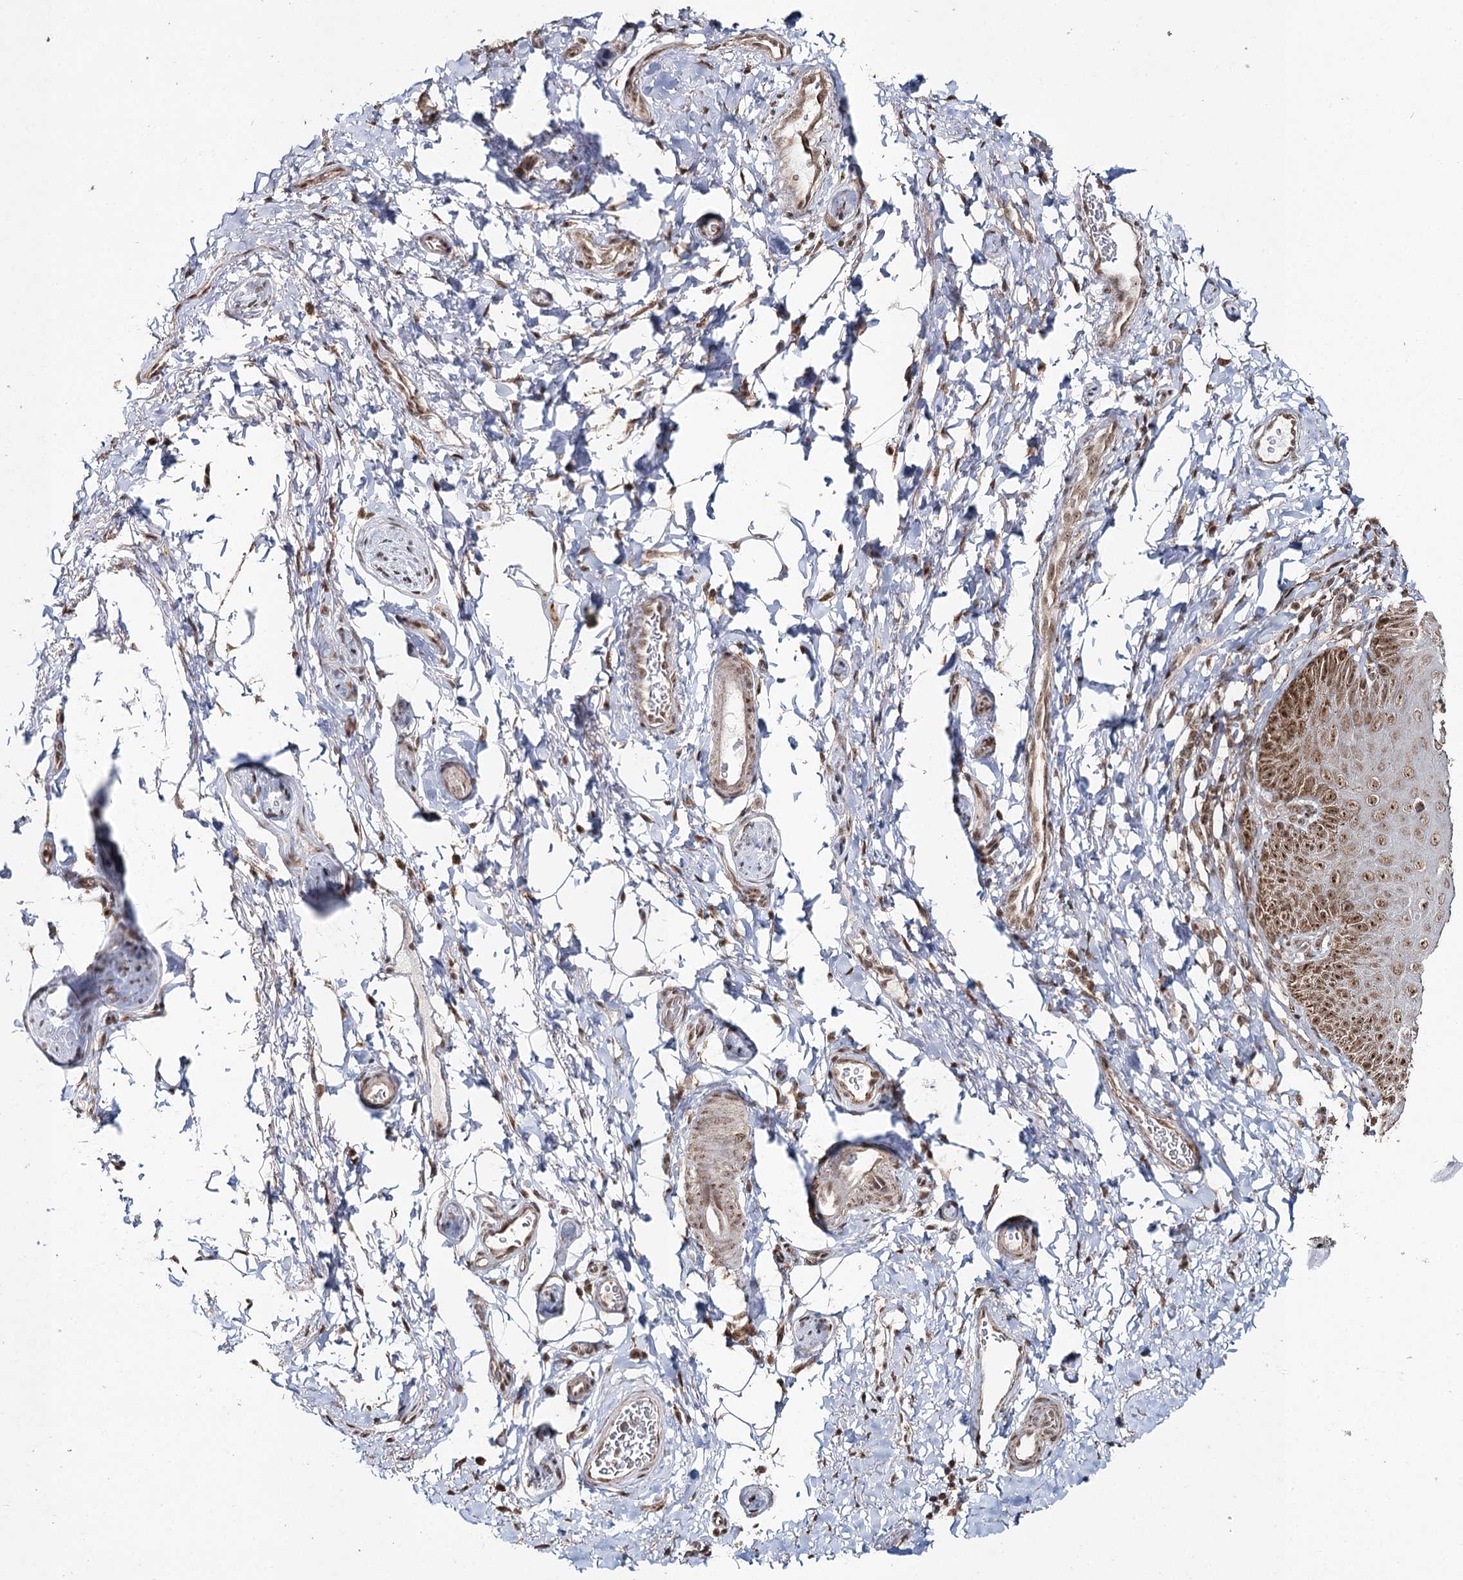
{"staining": {"intensity": "moderate", "quantity": ">75%", "location": "nuclear"}, "tissue": "skin", "cell_type": "Epidermal cells", "image_type": "normal", "snomed": [{"axis": "morphology", "description": "Normal tissue, NOS"}, {"axis": "topography", "description": "Anal"}], "caption": "Approximately >75% of epidermal cells in benign human skin display moderate nuclear protein expression as visualized by brown immunohistochemical staining.", "gene": "PDHX", "patient": {"sex": "male", "age": 44}}